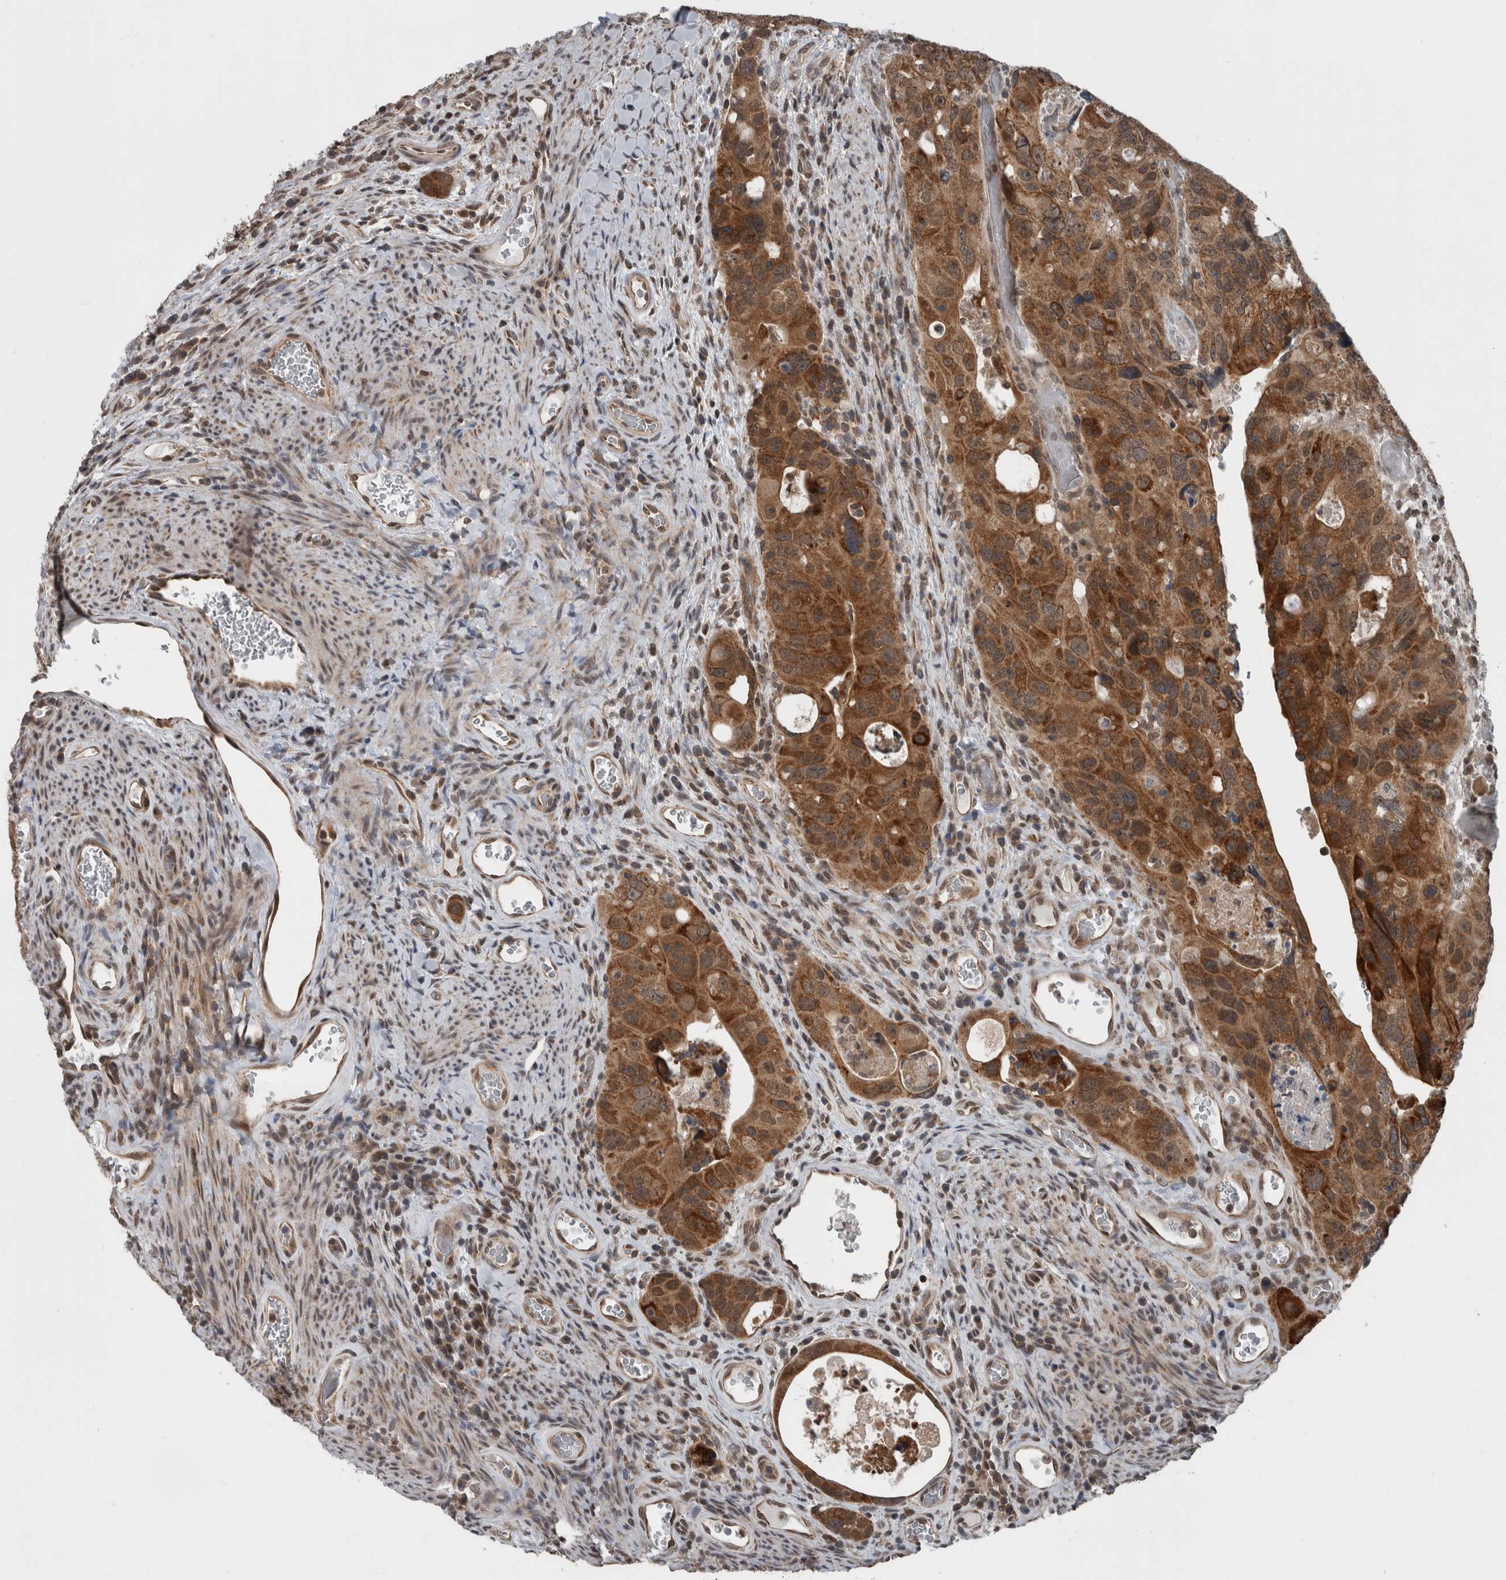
{"staining": {"intensity": "strong", "quantity": ">75%", "location": "cytoplasmic/membranous"}, "tissue": "colorectal cancer", "cell_type": "Tumor cells", "image_type": "cancer", "snomed": [{"axis": "morphology", "description": "Adenocarcinoma, NOS"}, {"axis": "topography", "description": "Rectum"}], "caption": "Human colorectal adenocarcinoma stained with a protein marker reveals strong staining in tumor cells.", "gene": "ENY2", "patient": {"sex": "male", "age": 59}}